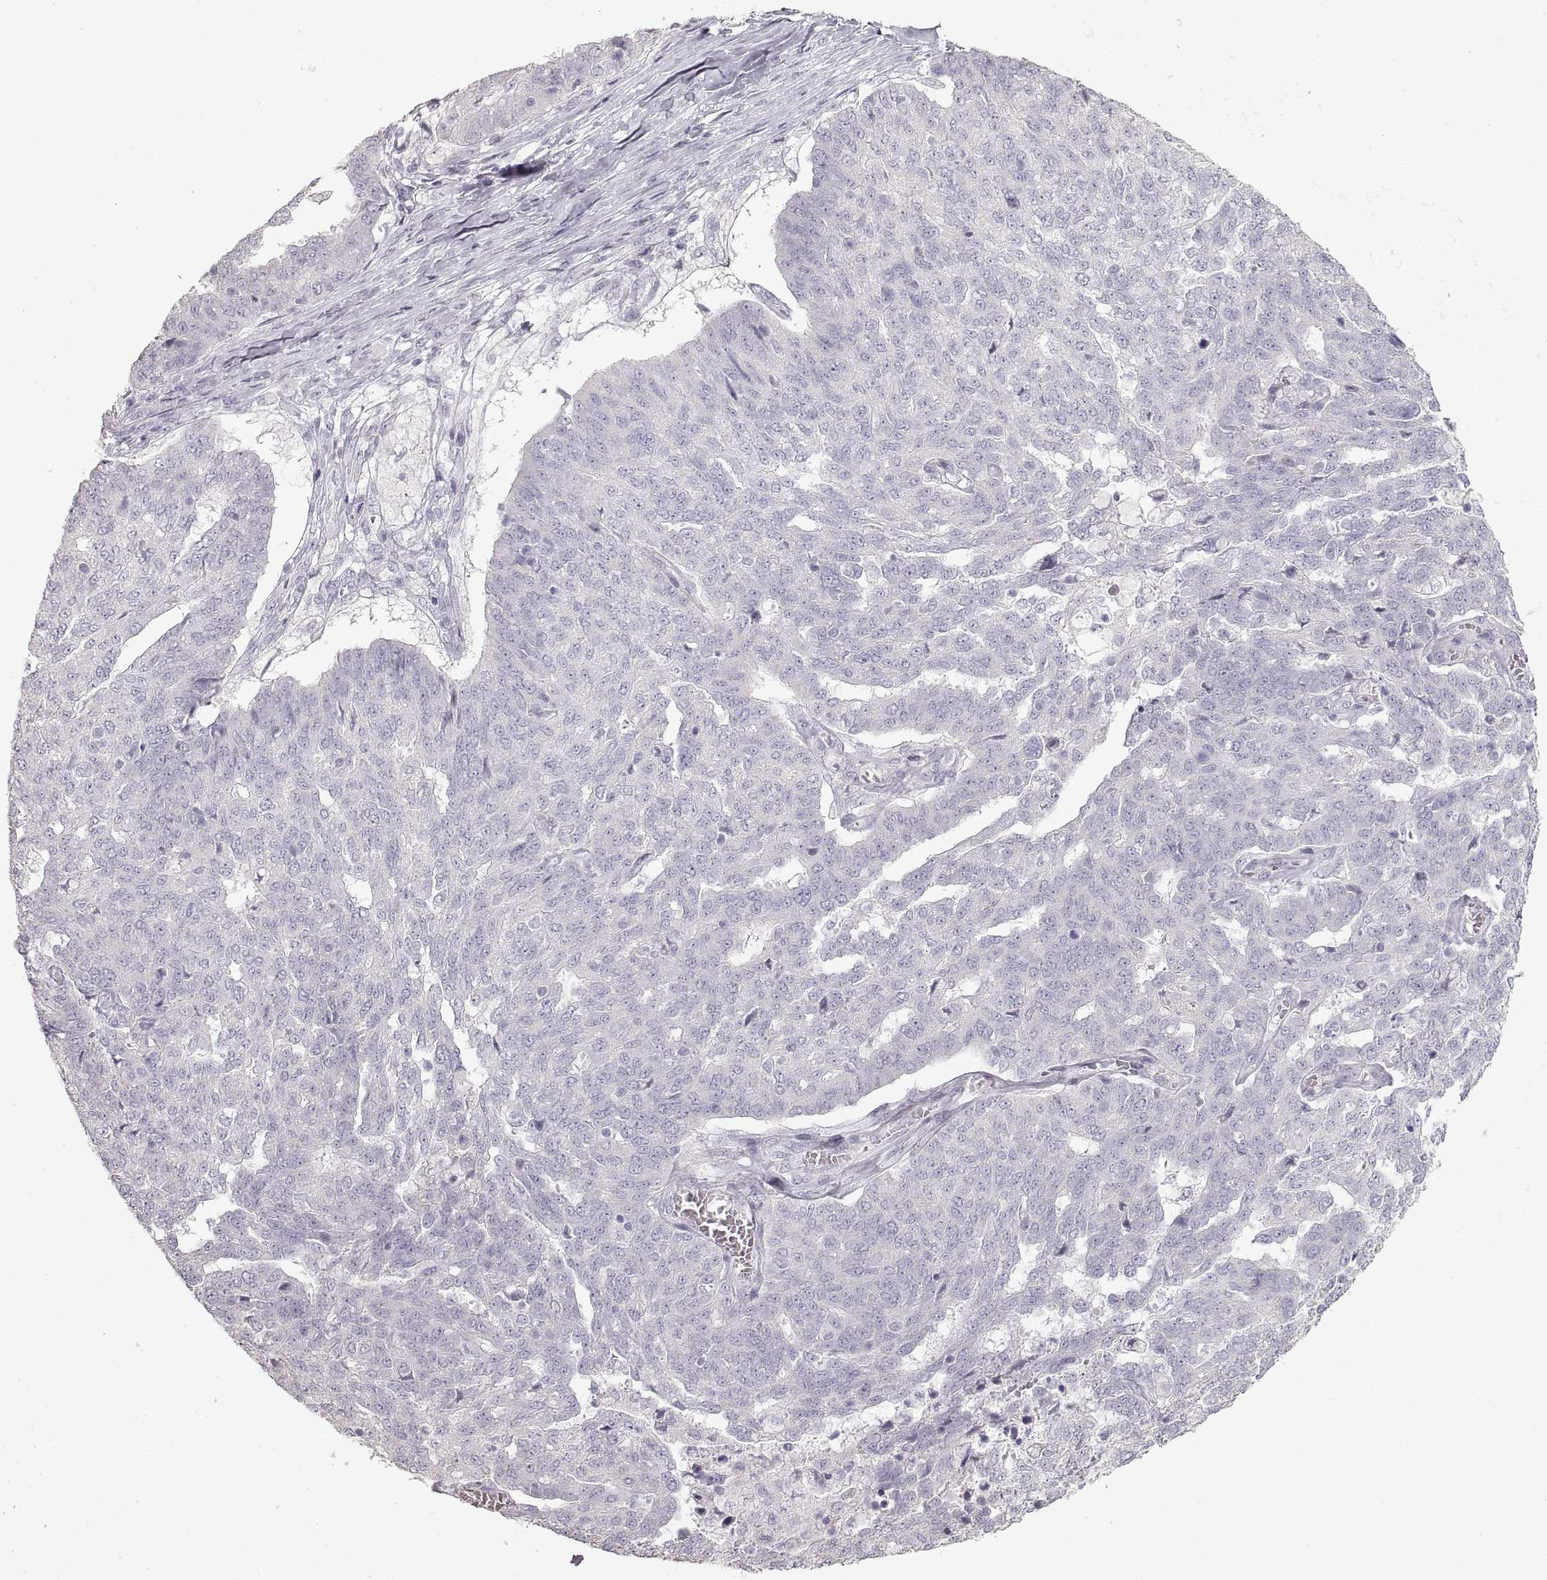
{"staining": {"intensity": "negative", "quantity": "none", "location": "none"}, "tissue": "ovarian cancer", "cell_type": "Tumor cells", "image_type": "cancer", "snomed": [{"axis": "morphology", "description": "Cystadenocarcinoma, serous, NOS"}, {"axis": "topography", "description": "Ovary"}], "caption": "Image shows no protein expression in tumor cells of serous cystadenocarcinoma (ovarian) tissue.", "gene": "ZP3", "patient": {"sex": "female", "age": 67}}